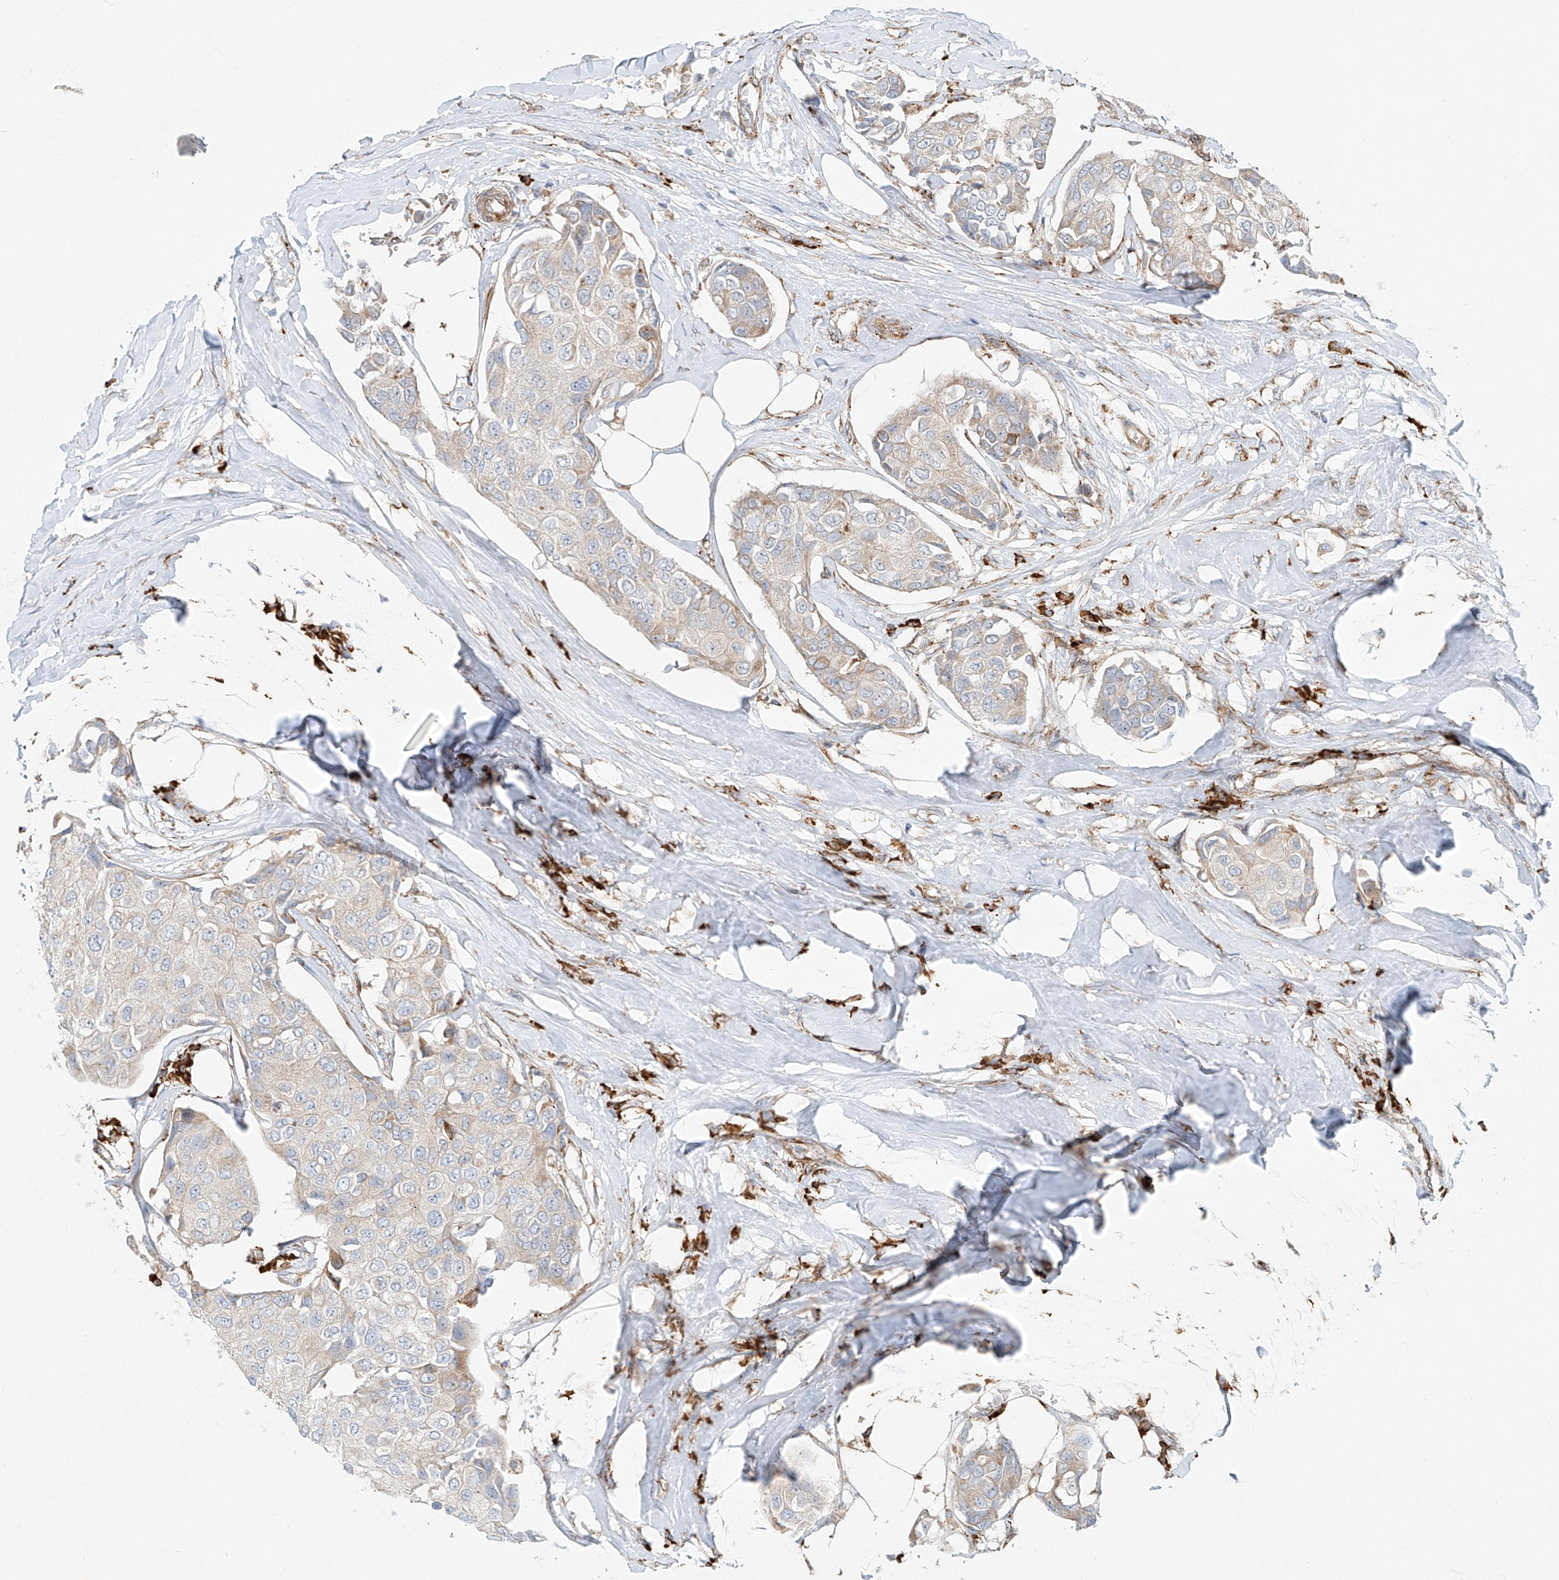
{"staining": {"intensity": "negative", "quantity": "none", "location": "none"}, "tissue": "breast cancer", "cell_type": "Tumor cells", "image_type": "cancer", "snomed": [{"axis": "morphology", "description": "Duct carcinoma"}, {"axis": "topography", "description": "Breast"}], "caption": "Breast cancer was stained to show a protein in brown. There is no significant positivity in tumor cells.", "gene": "EIPR1", "patient": {"sex": "female", "age": 80}}